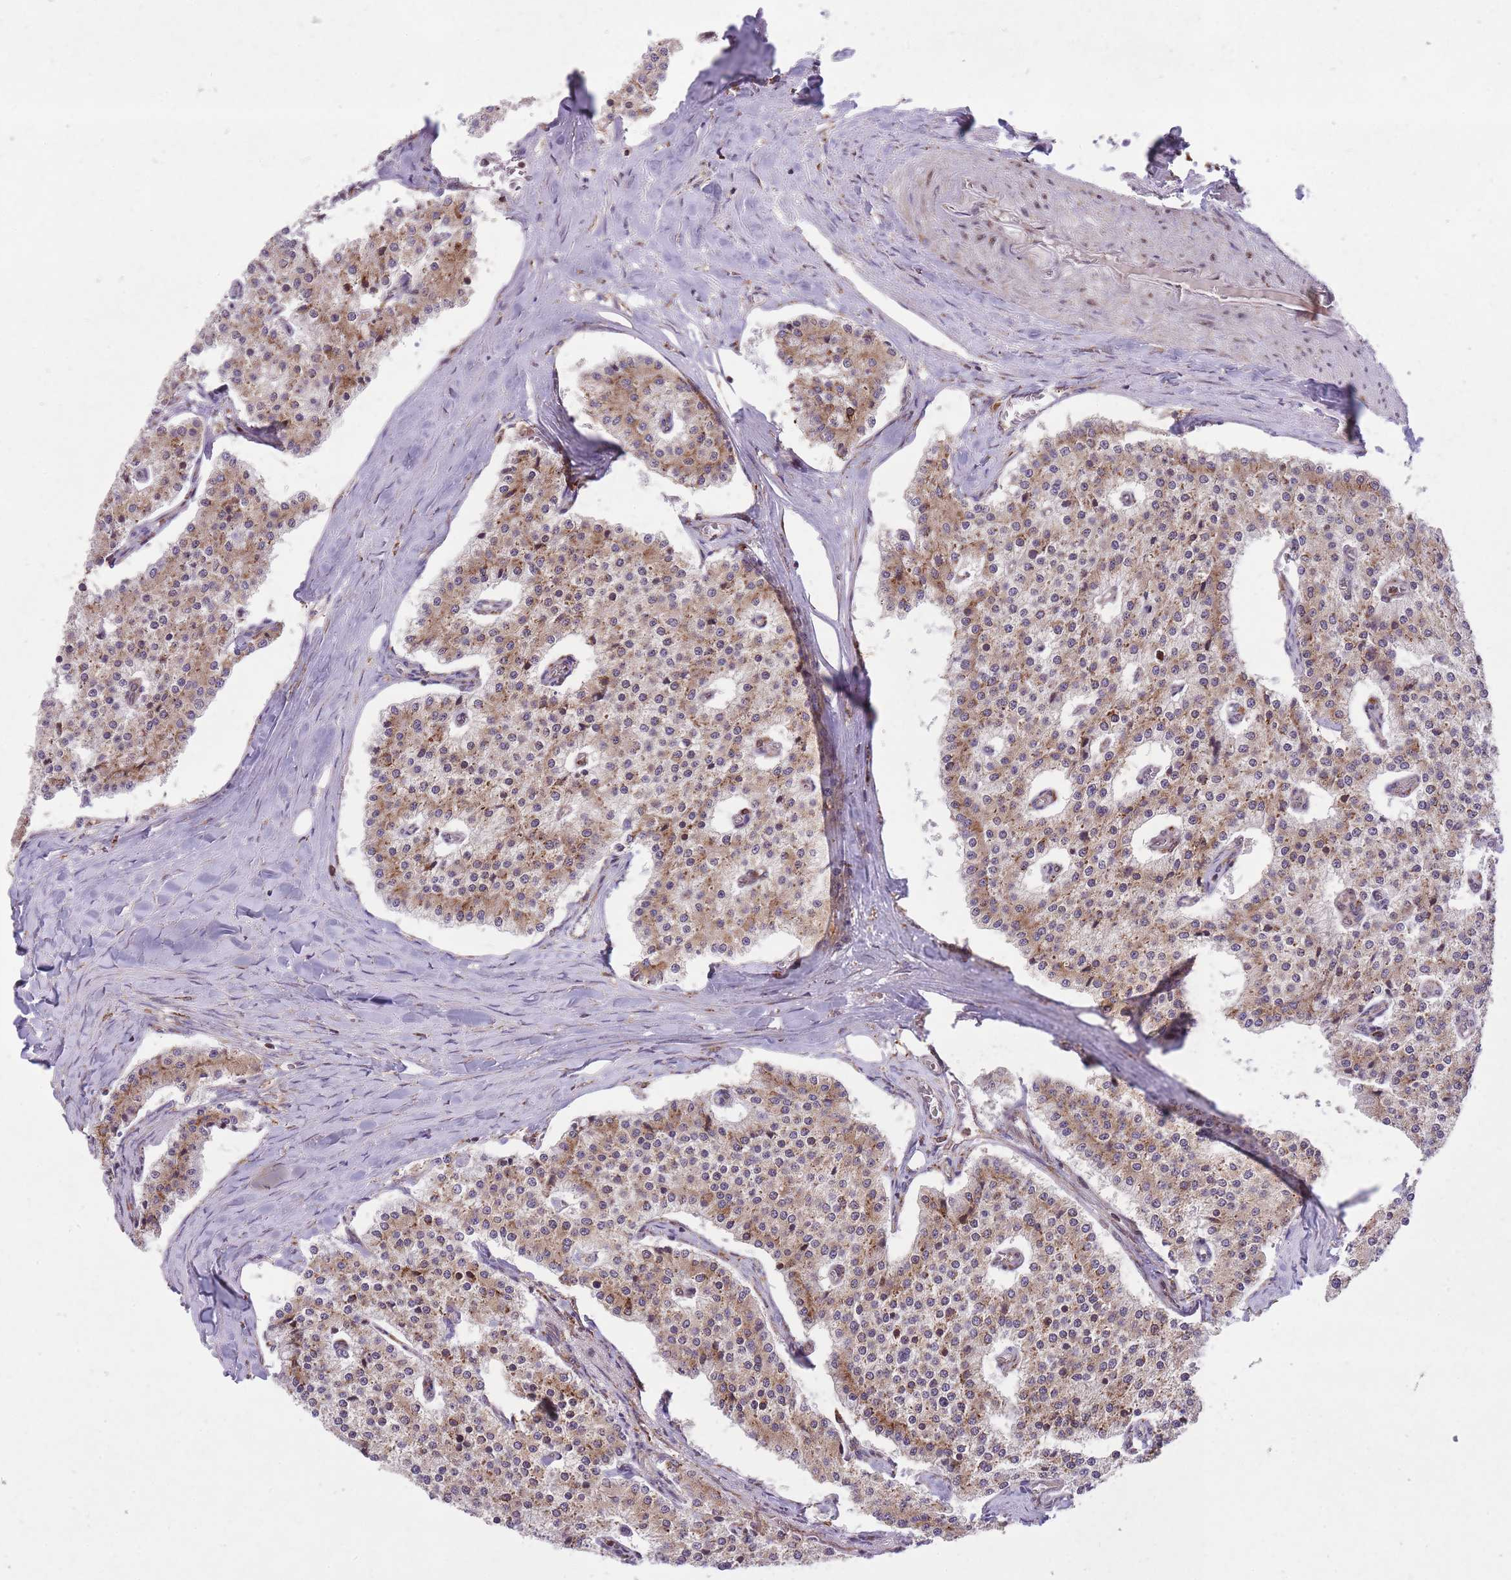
{"staining": {"intensity": "moderate", "quantity": ">75%", "location": "cytoplasmic/membranous"}, "tissue": "carcinoid", "cell_type": "Tumor cells", "image_type": "cancer", "snomed": [{"axis": "morphology", "description": "Carcinoid, malignant, NOS"}, {"axis": "topography", "description": "Colon"}], "caption": "Immunohistochemistry image of neoplastic tissue: human carcinoid (malignant) stained using immunohistochemistry (IHC) shows medium levels of moderate protein expression localized specifically in the cytoplasmic/membranous of tumor cells, appearing as a cytoplasmic/membranous brown color.", "gene": "TTLL3", "patient": {"sex": "female", "age": 52}}